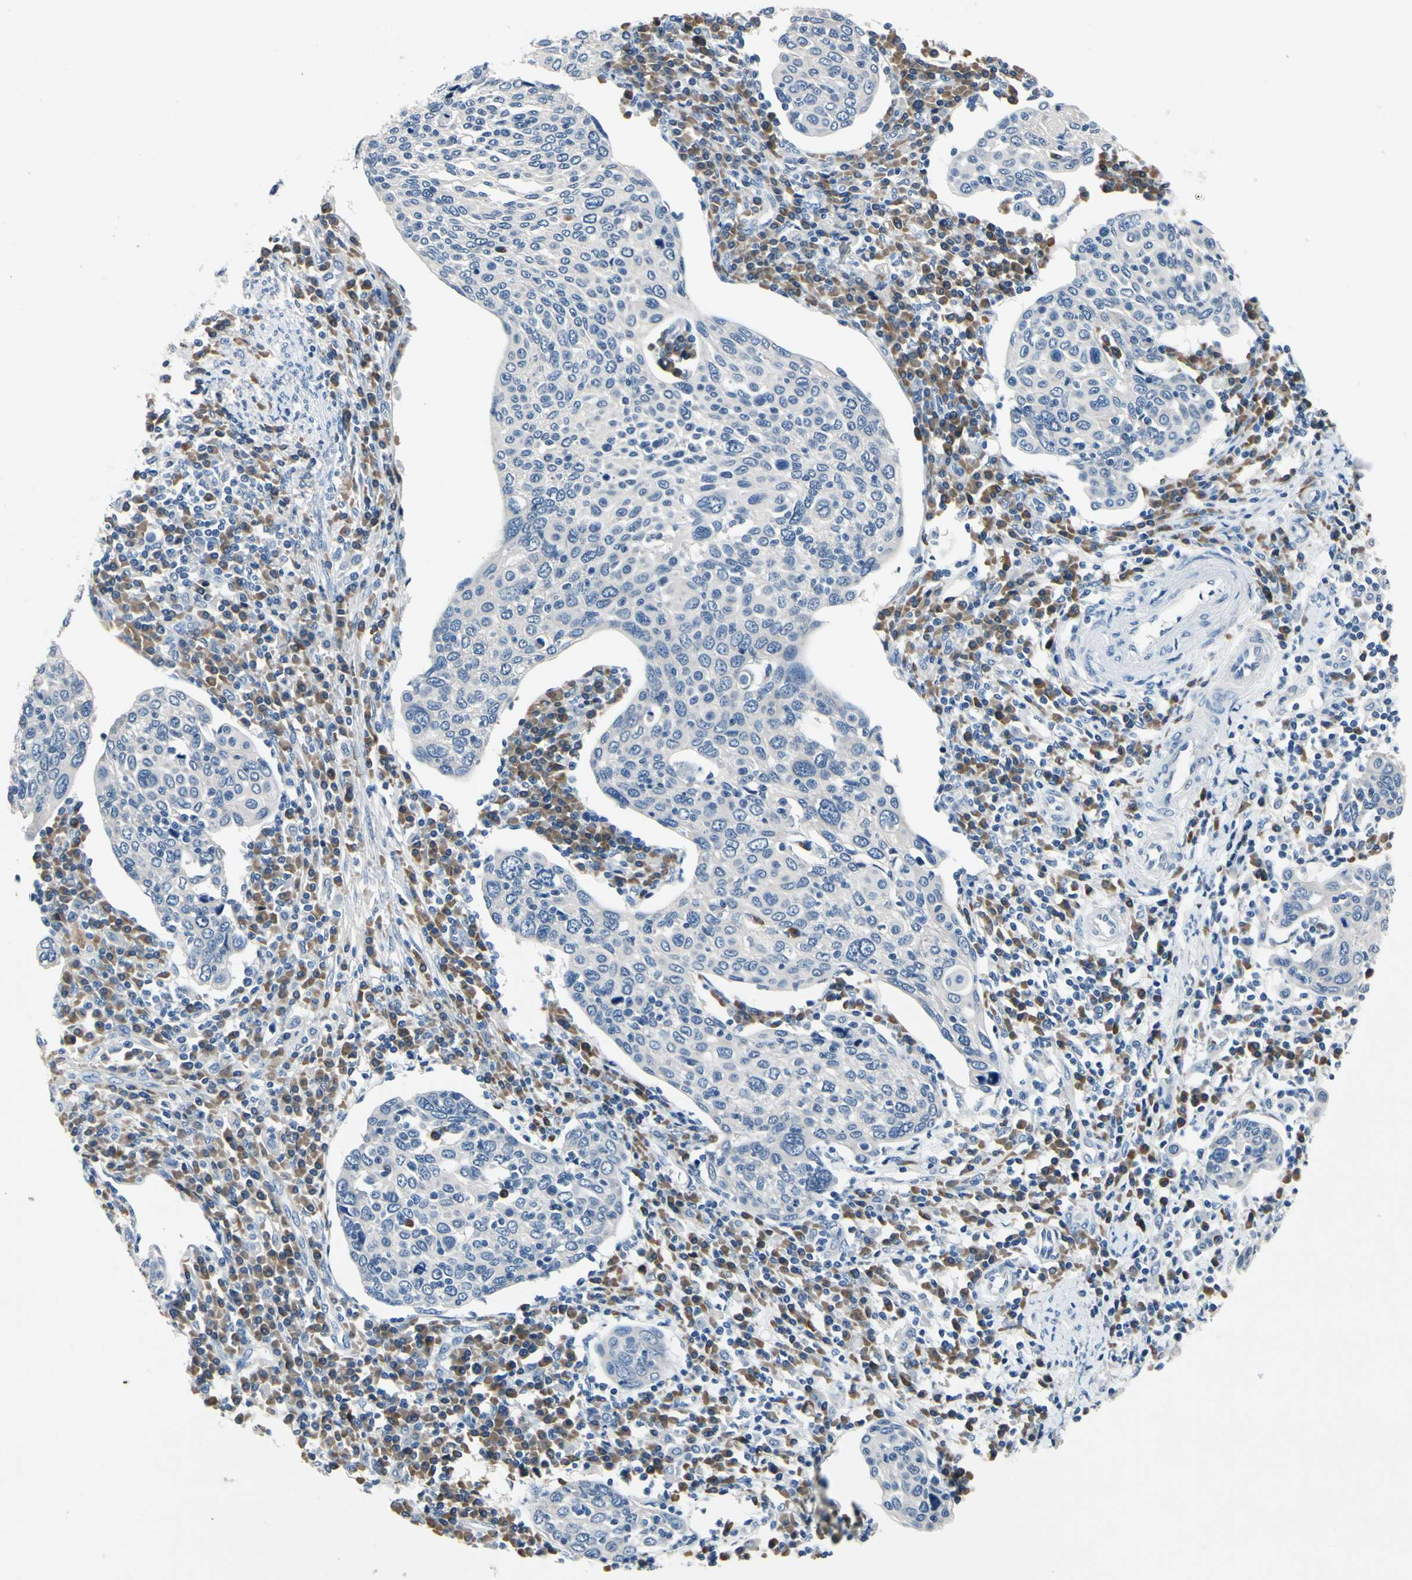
{"staining": {"intensity": "negative", "quantity": "none", "location": "none"}, "tissue": "cervical cancer", "cell_type": "Tumor cells", "image_type": "cancer", "snomed": [{"axis": "morphology", "description": "Squamous cell carcinoma, NOS"}, {"axis": "topography", "description": "Cervix"}], "caption": "A histopathology image of cervical cancer (squamous cell carcinoma) stained for a protein demonstrates no brown staining in tumor cells.", "gene": "SELENOK", "patient": {"sex": "female", "age": 40}}